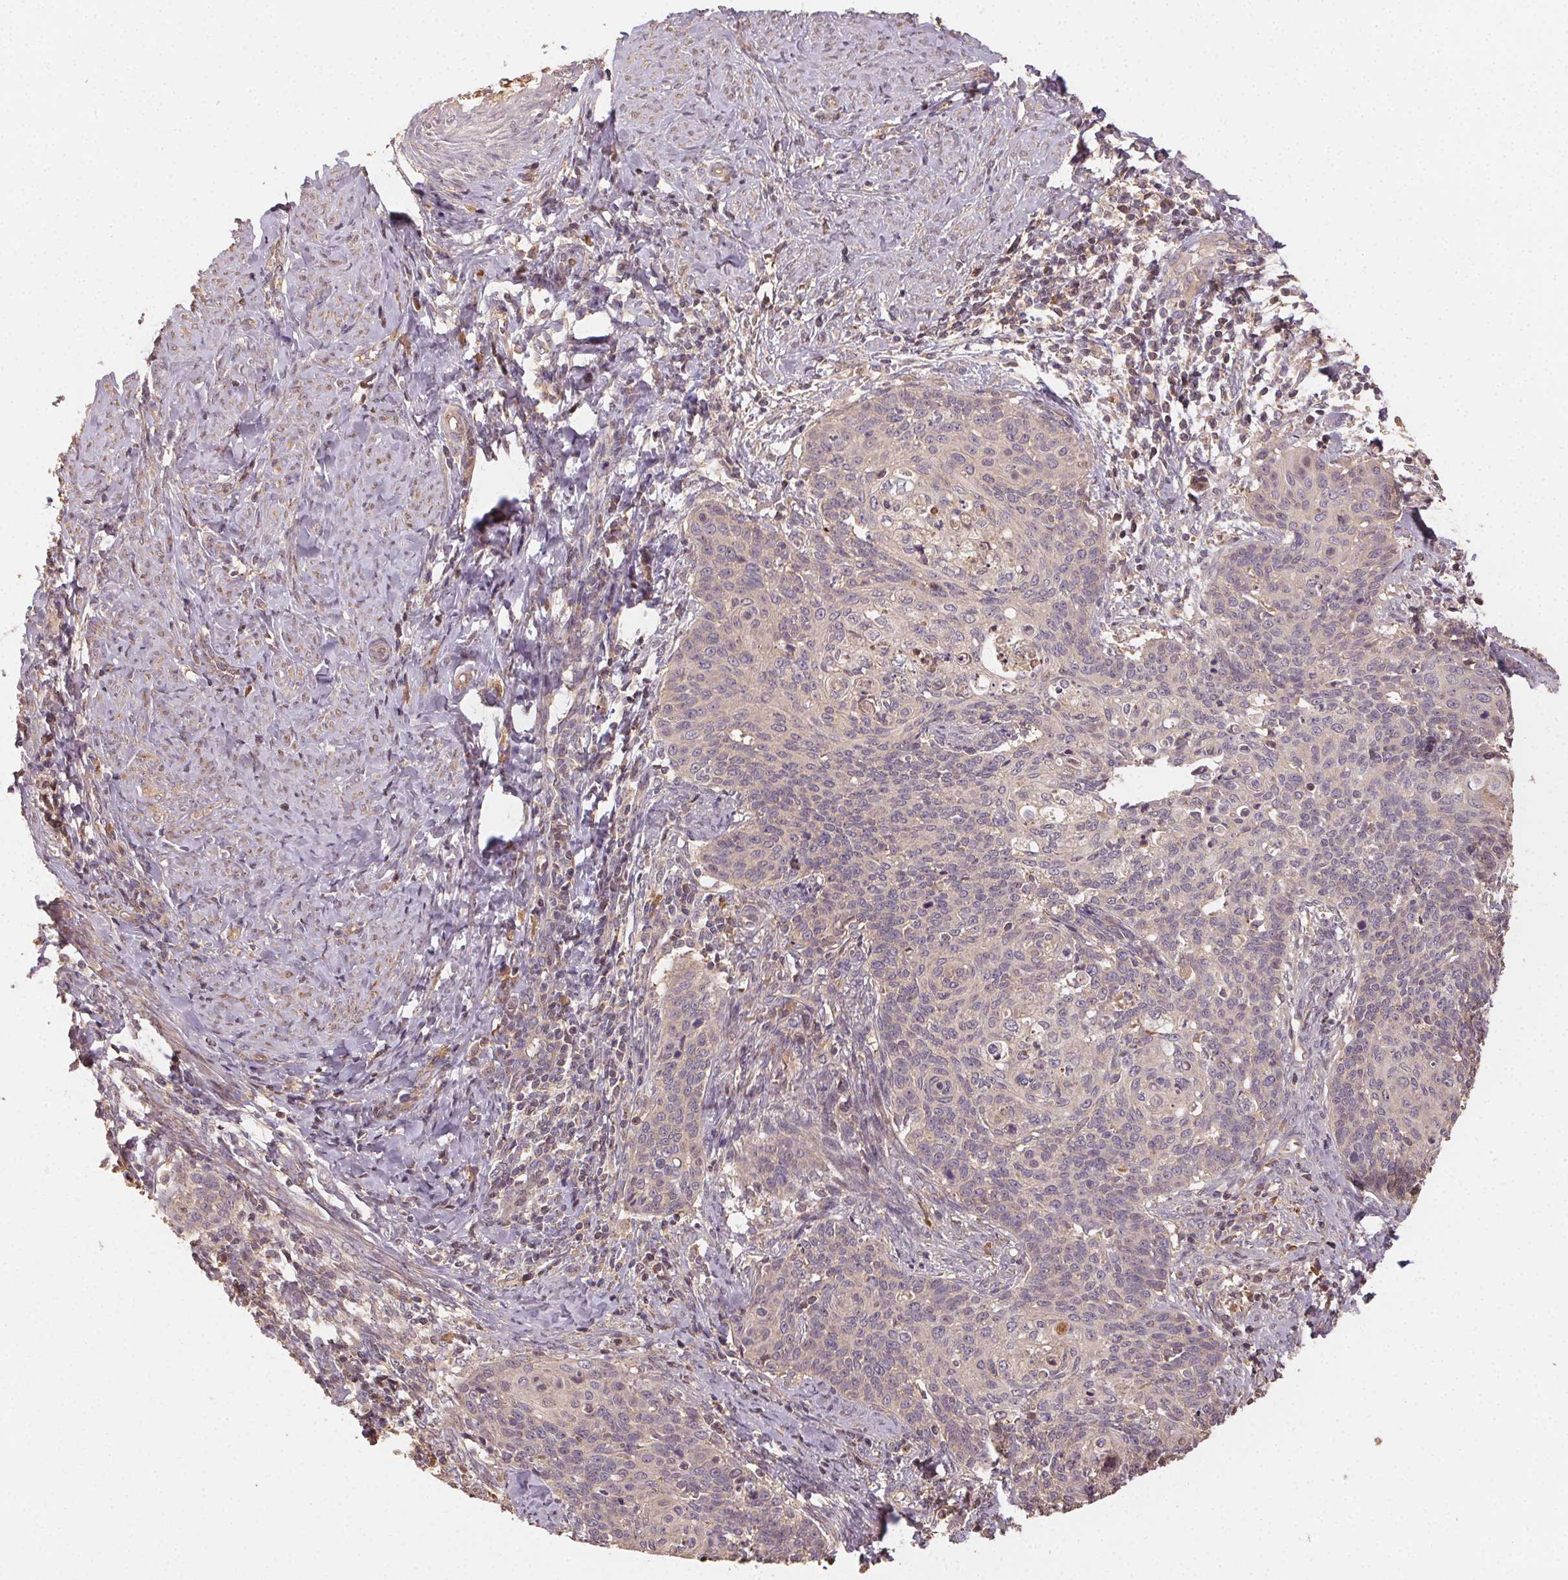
{"staining": {"intensity": "weak", "quantity": "<25%", "location": "cytoplasmic/membranous"}, "tissue": "cervical cancer", "cell_type": "Tumor cells", "image_type": "cancer", "snomed": [{"axis": "morphology", "description": "Normal tissue, NOS"}, {"axis": "morphology", "description": "Squamous cell carcinoma, NOS"}, {"axis": "topography", "description": "Cervix"}], "caption": "This histopathology image is of cervical cancer (squamous cell carcinoma) stained with immunohistochemistry (IHC) to label a protein in brown with the nuclei are counter-stained blue. There is no staining in tumor cells. (Brightfield microscopy of DAB (3,3'-diaminobenzidine) immunohistochemistry (IHC) at high magnification).", "gene": "RALA", "patient": {"sex": "female", "age": 39}}